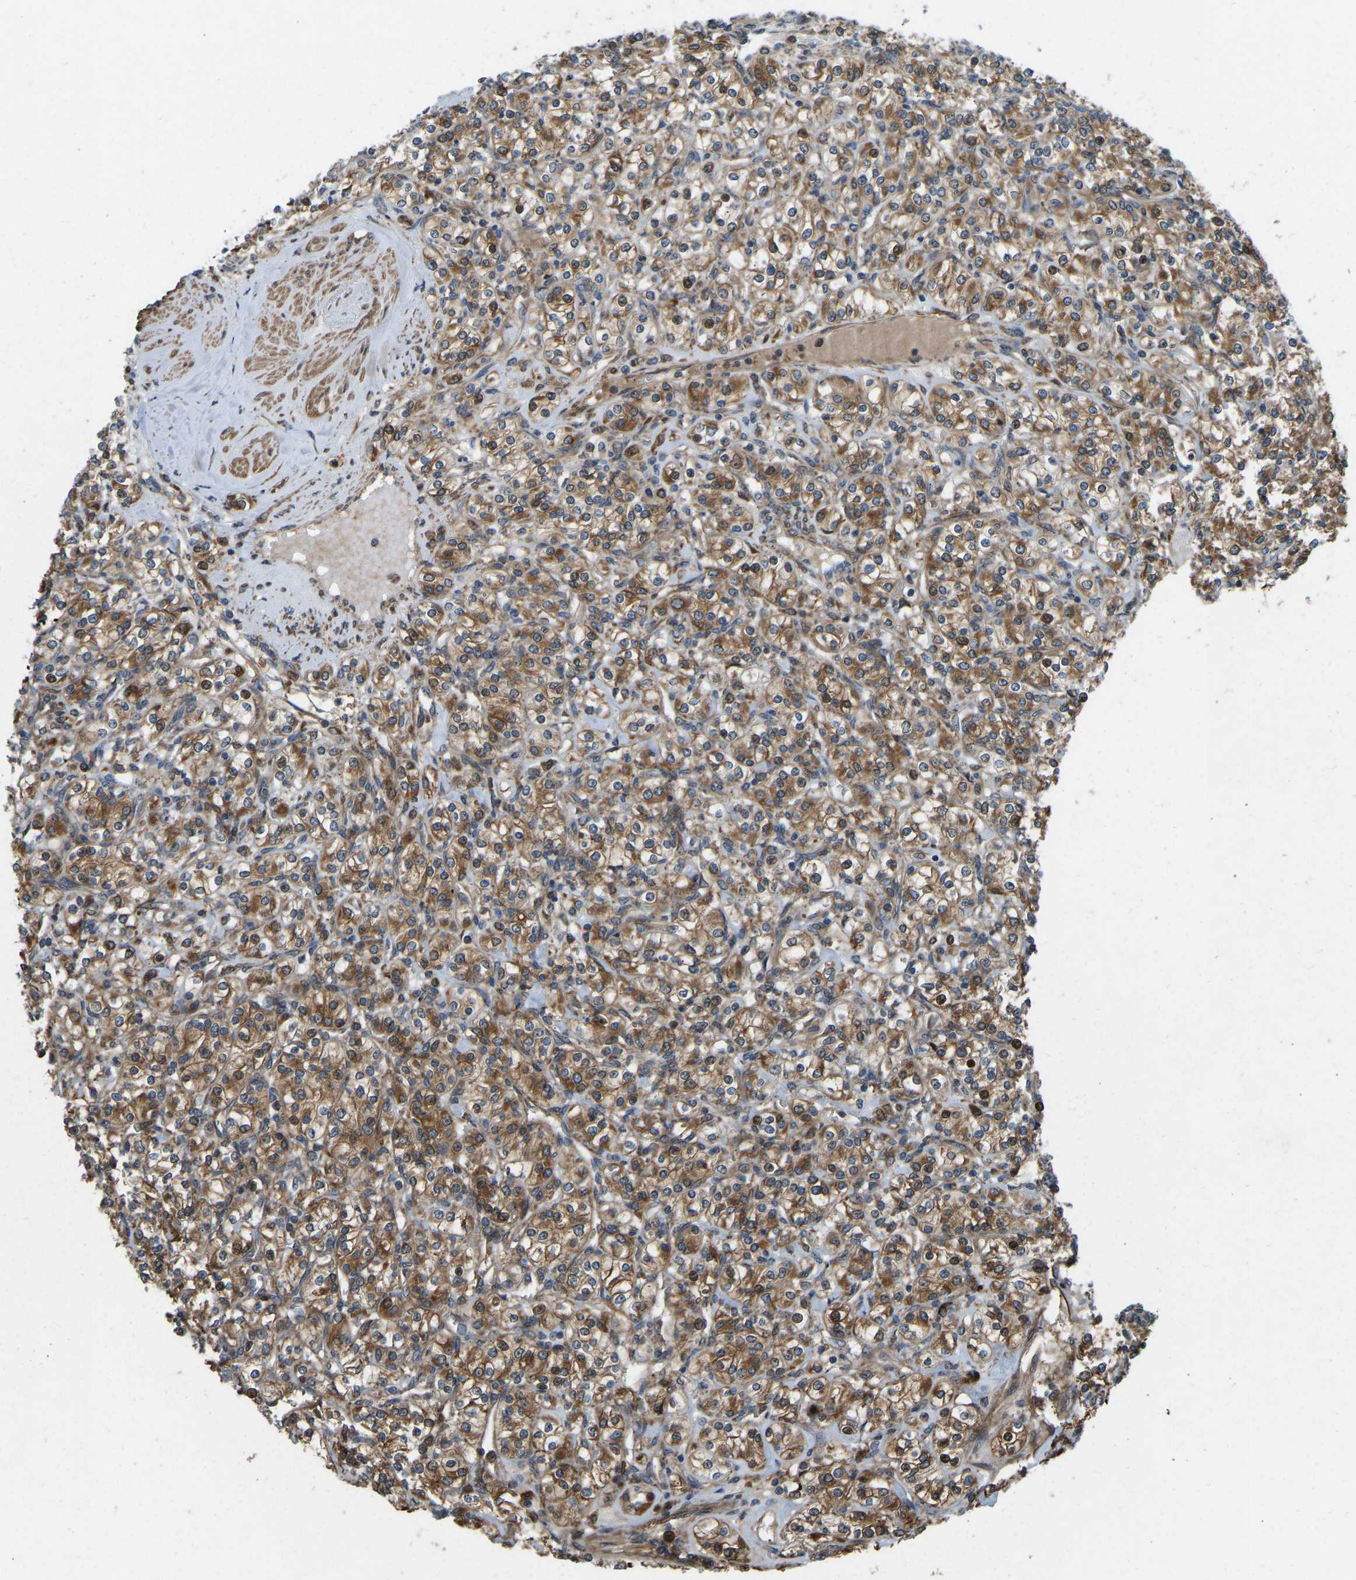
{"staining": {"intensity": "moderate", "quantity": ">75%", "location": "cytoplasmic/membranous"}, "tissue": "renal cancer", "cell_type": "Tumor cells", "image_type": "cancer", "snomed": [{"axis": "morphology", "description": "Adenocarcinoma, NOS"}, {"axis": "topography", "description": "Kidney"}], "caption": "Renal adenocarcinoma stained with DAB (3,3'-diaminobenzidine) IHC shows medium levels of moderate cytoplasmic/membranous expression in approximately >75% of tumor cells.", "gene": "OS9", "patient": {"sex": "male", "age": 77}}